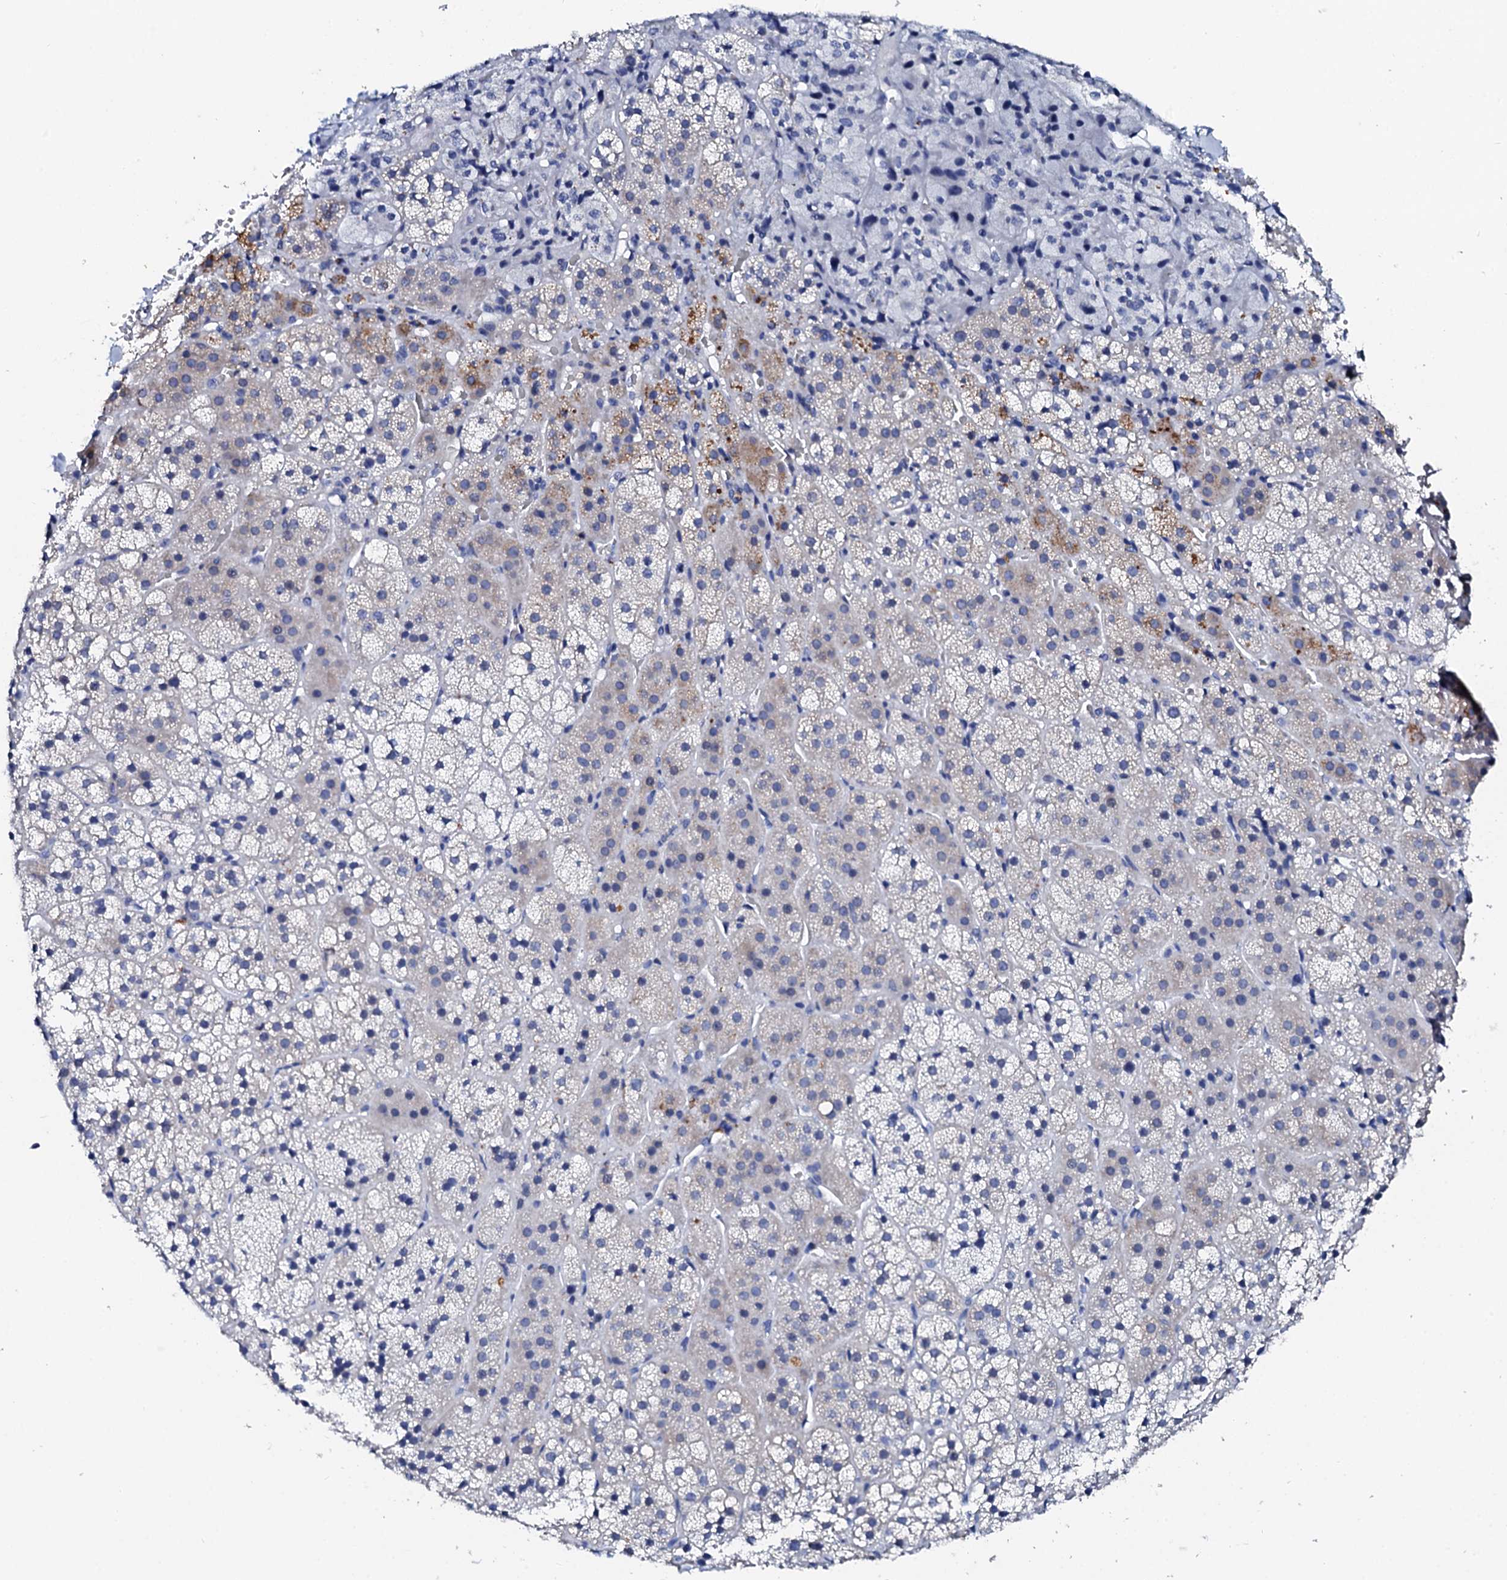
{"staining": {"intensity": "moderate", "quantity": "<25%", "location": "cytoplasmic/membranous"}, "tissue": "adrenal gland", "cell_type": "Glandular cells", "image_type": "normal", "snomed": [{"axis": "morphology", "description": "Normal tissue, NOS"}, {"axis": "topography", "description": "Adrenal gland"}], "caption": "Adrenal gland stained with a brown dye exhibits moderate cytoplasmic/membranous positive staining in about <25% of glandular cells.", "gene": "GLB1L3", "patient": {"sex": "female", "age": 44}}